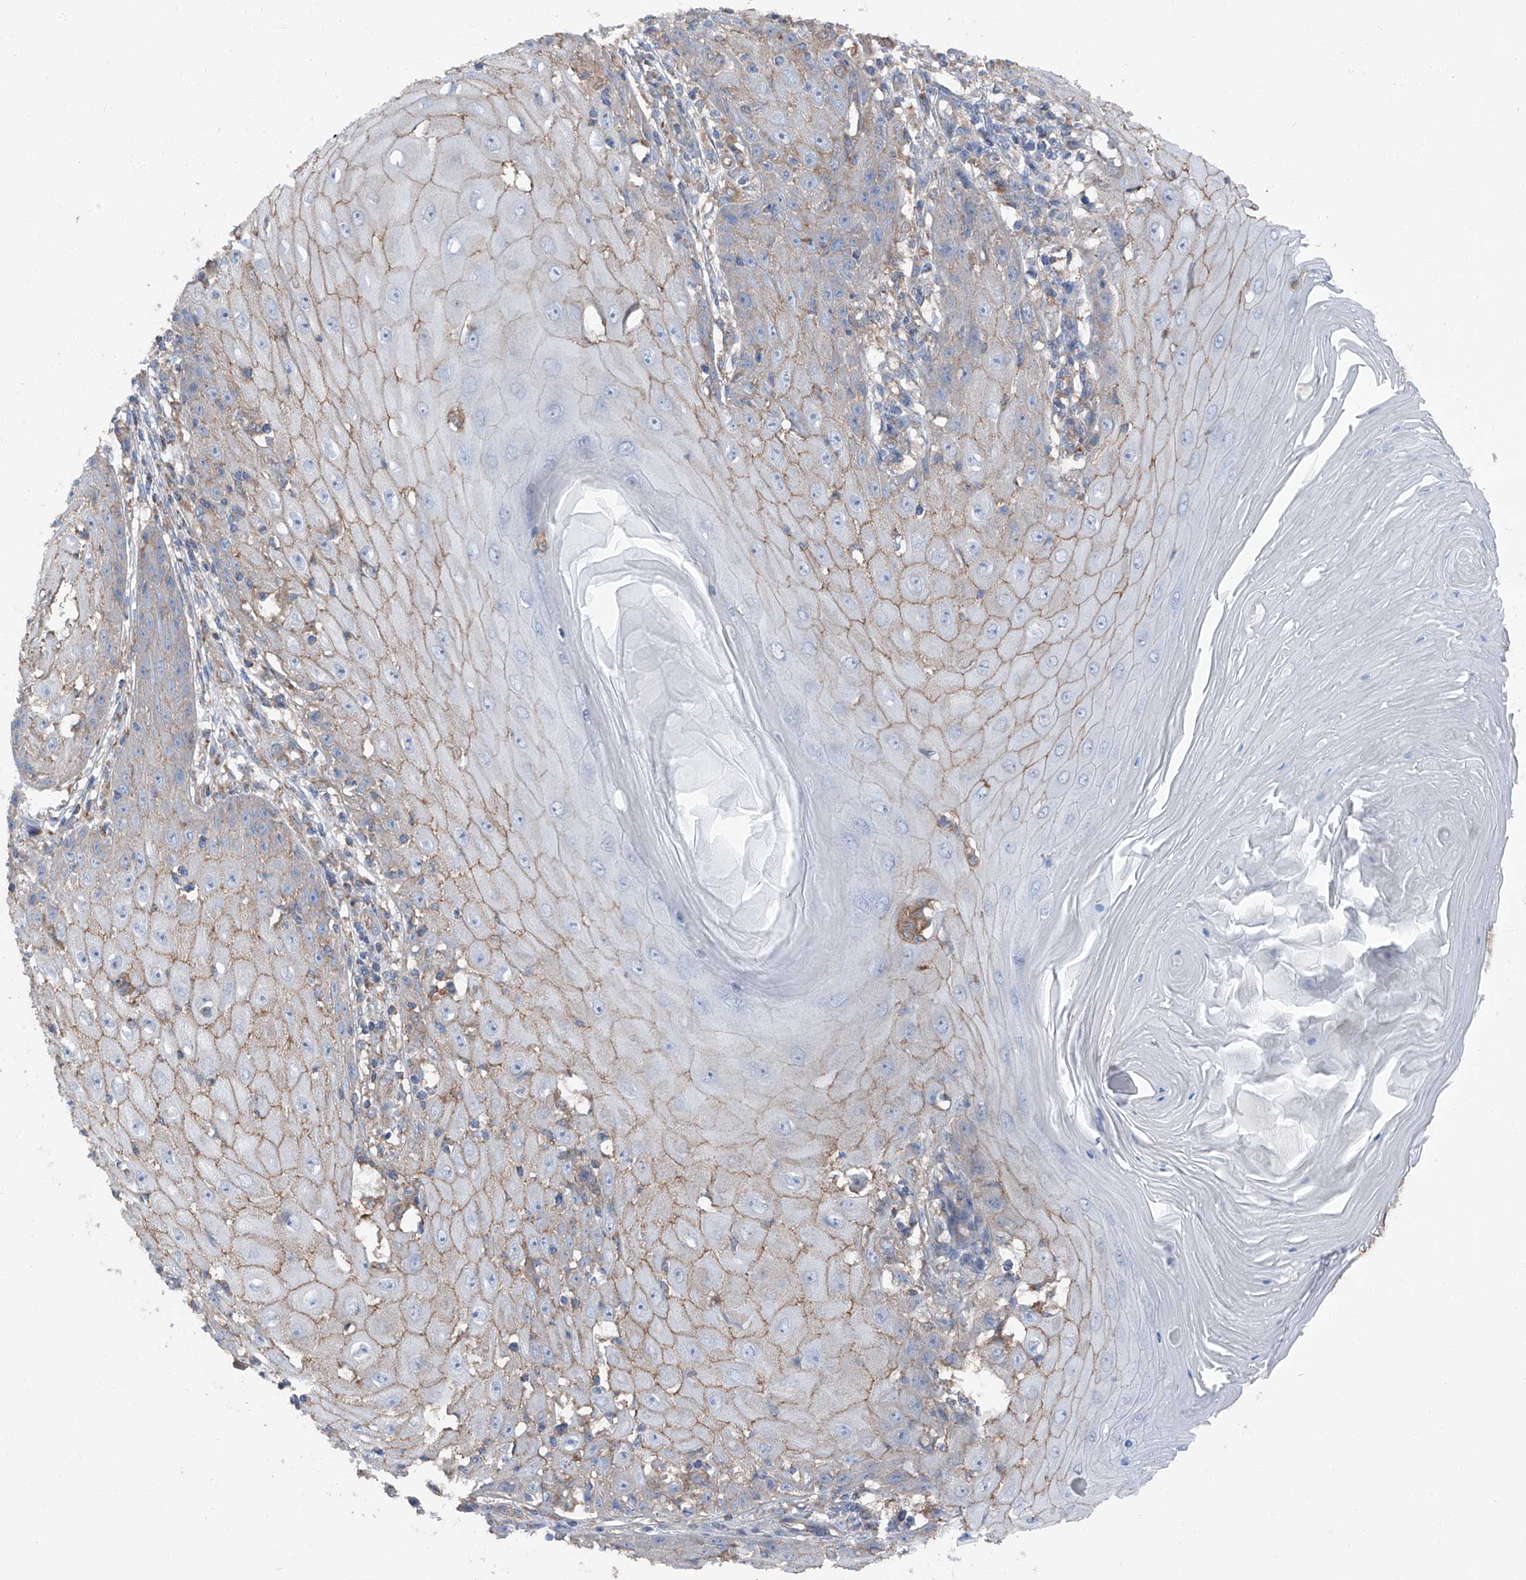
{"staining": {"intensity": "weak", "quantity": "25%-75%", "location": "cytoplasmic/membranous"}, "tissue": "skin cancer", "cell_type": "Tumor cells", "image_type": "cancer", "snomed": [{"axis": "morphology", "description": "Squamous cell carcinoma, NOS"}, {"axis": "topography", "description": "Skin"}], "caption": "Immunohistochemistry (IHC) photomicrograph of neoplastic tissue: skin cancer stained using IHC shows low levels of weak protein expression localized specifically in the cytoplasmic/membranous of tumor cells, appearing as a cytoplasmic/membranous brown color.", "gene": "GPR142", "patient": {"sex": "female", "age": 73}}